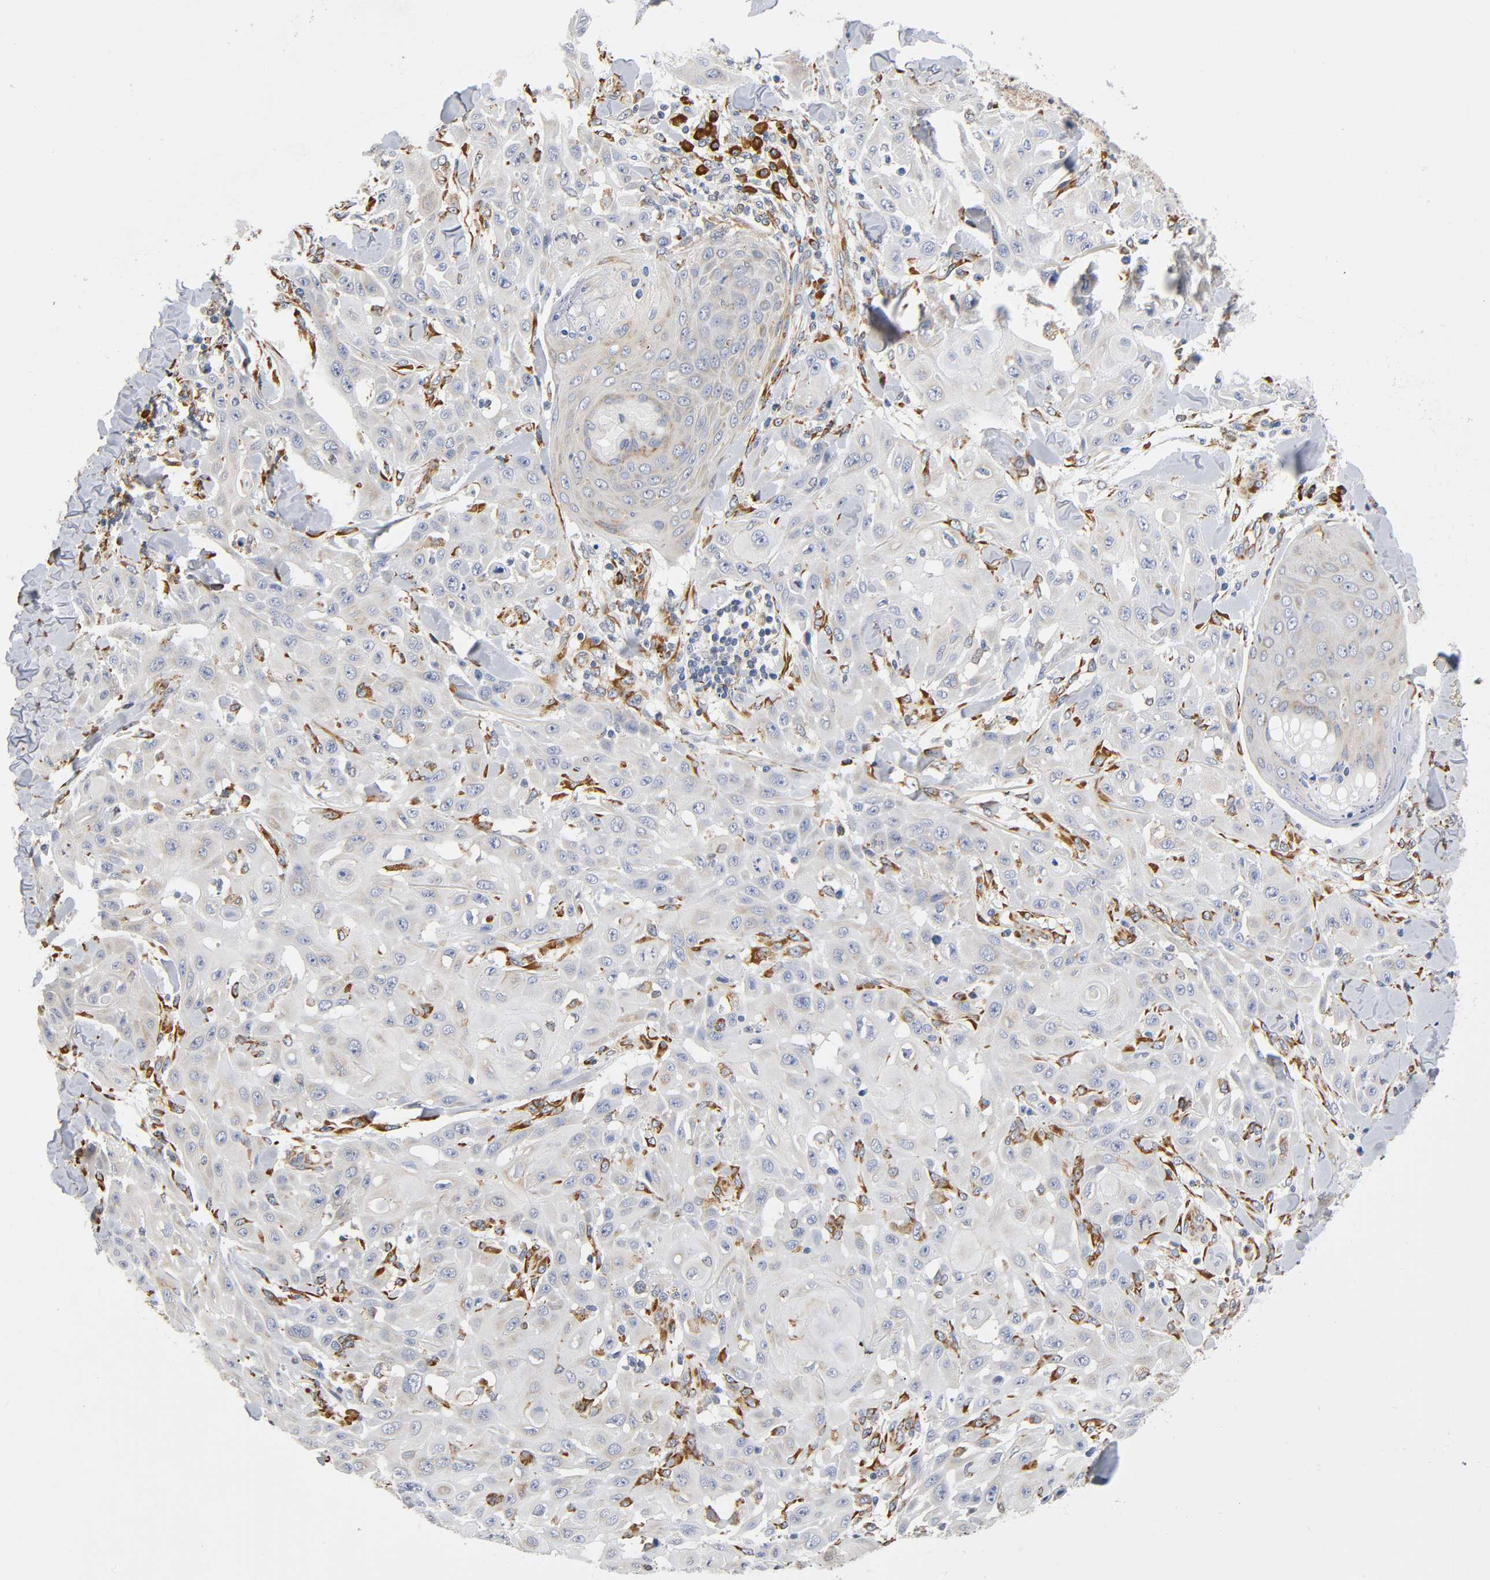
{"staining": {"intensity": "negative", "quantity": "none", "location": "none"}, "tissue": "skin cancer", "cell_type": "Tumor cells", "image_type": "cancer", "snomed": [{"axis": "morphology", "description": "Squamous cell carcinoma, NOS"}, {"axis": "topography", "description": "Skin"}], "caption": "Immunohistochemical staining of skin cancer displays no significant positivity in tumor cells.", "gene": "UCKL1", "patient": {"sex": "male", "age": 24}}